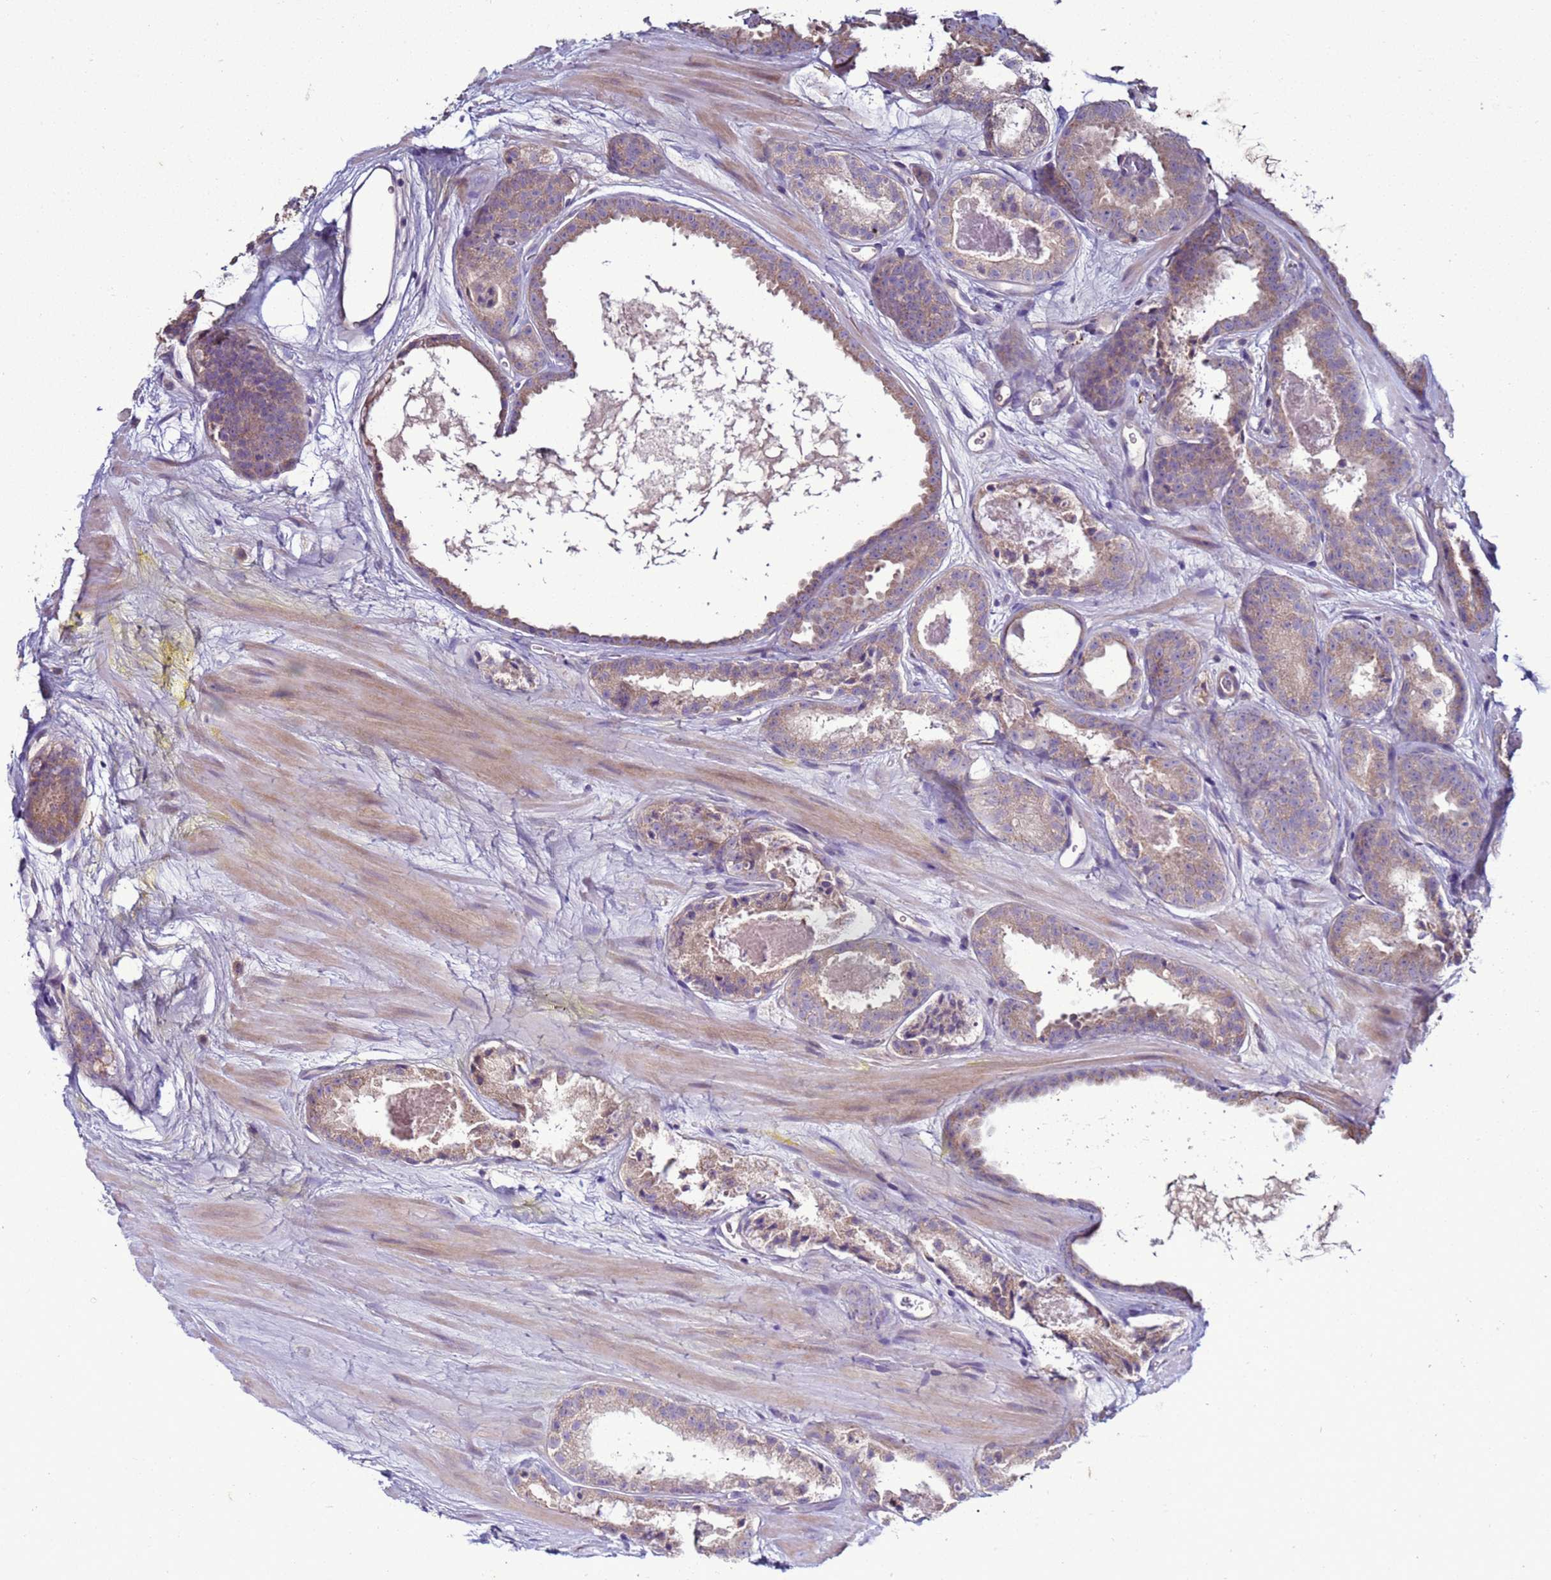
{"staining": {"intensity": "weak", "quantity": ">75%", "location": "cytoplasmic/membranous"}, "tissue": "prostate cancer", "cell_type": "Tumor cells", "image_type": "cancer", "snomed": [{"axis": "morphology", "description": "Adenocarcinoma, High grade"}, {"axis": "topography", "description": "Prostate"}], "caption": "Prostate adenocarcinoma (high-grade) stained for a protein (brown) shows weak cytoplasmic/membranous positive expression in about >75% of tumor cells.", "gene": "RABL2B", "patient": {"sex": "male", "age": 72}}